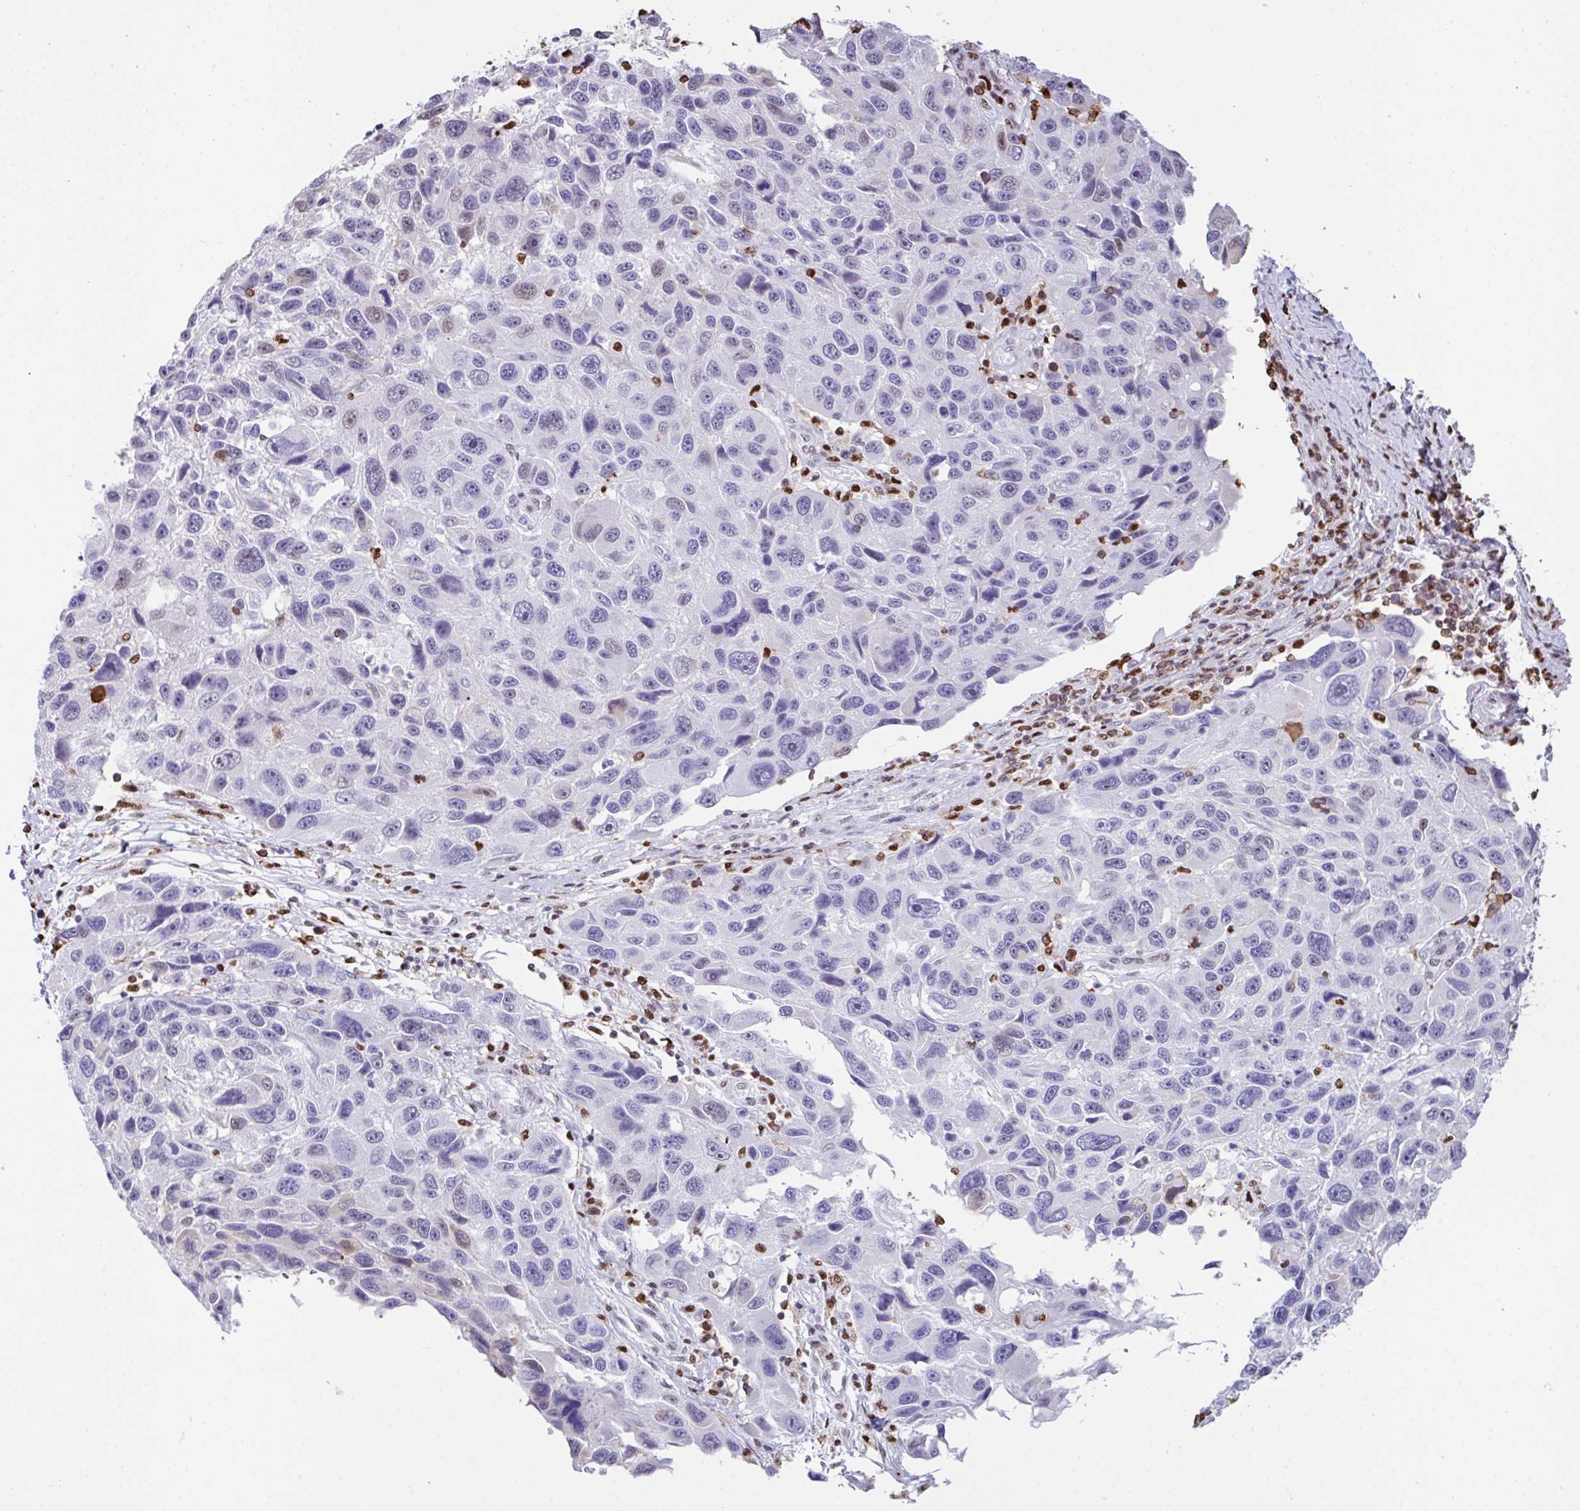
{"staining": {"intensity": "negative", "quantity": "none", "location": "none"}, "tissue": "melanoma", "cell_type": "Tumor cells", "image_type": "cancer", "snomed": [{"axis": "morphology", "description": "Malignant melanoma, NOS"}, {"axis": "topography", "description": "Skin"}], "caption": "DAB (3,3'-diaminobenzidine) immunohistochemical staining of malignant melanoma shows no significant positivity in tumor cells.", "gene": "BTBD10", "patient": {"sex": "male", "age": 53}}